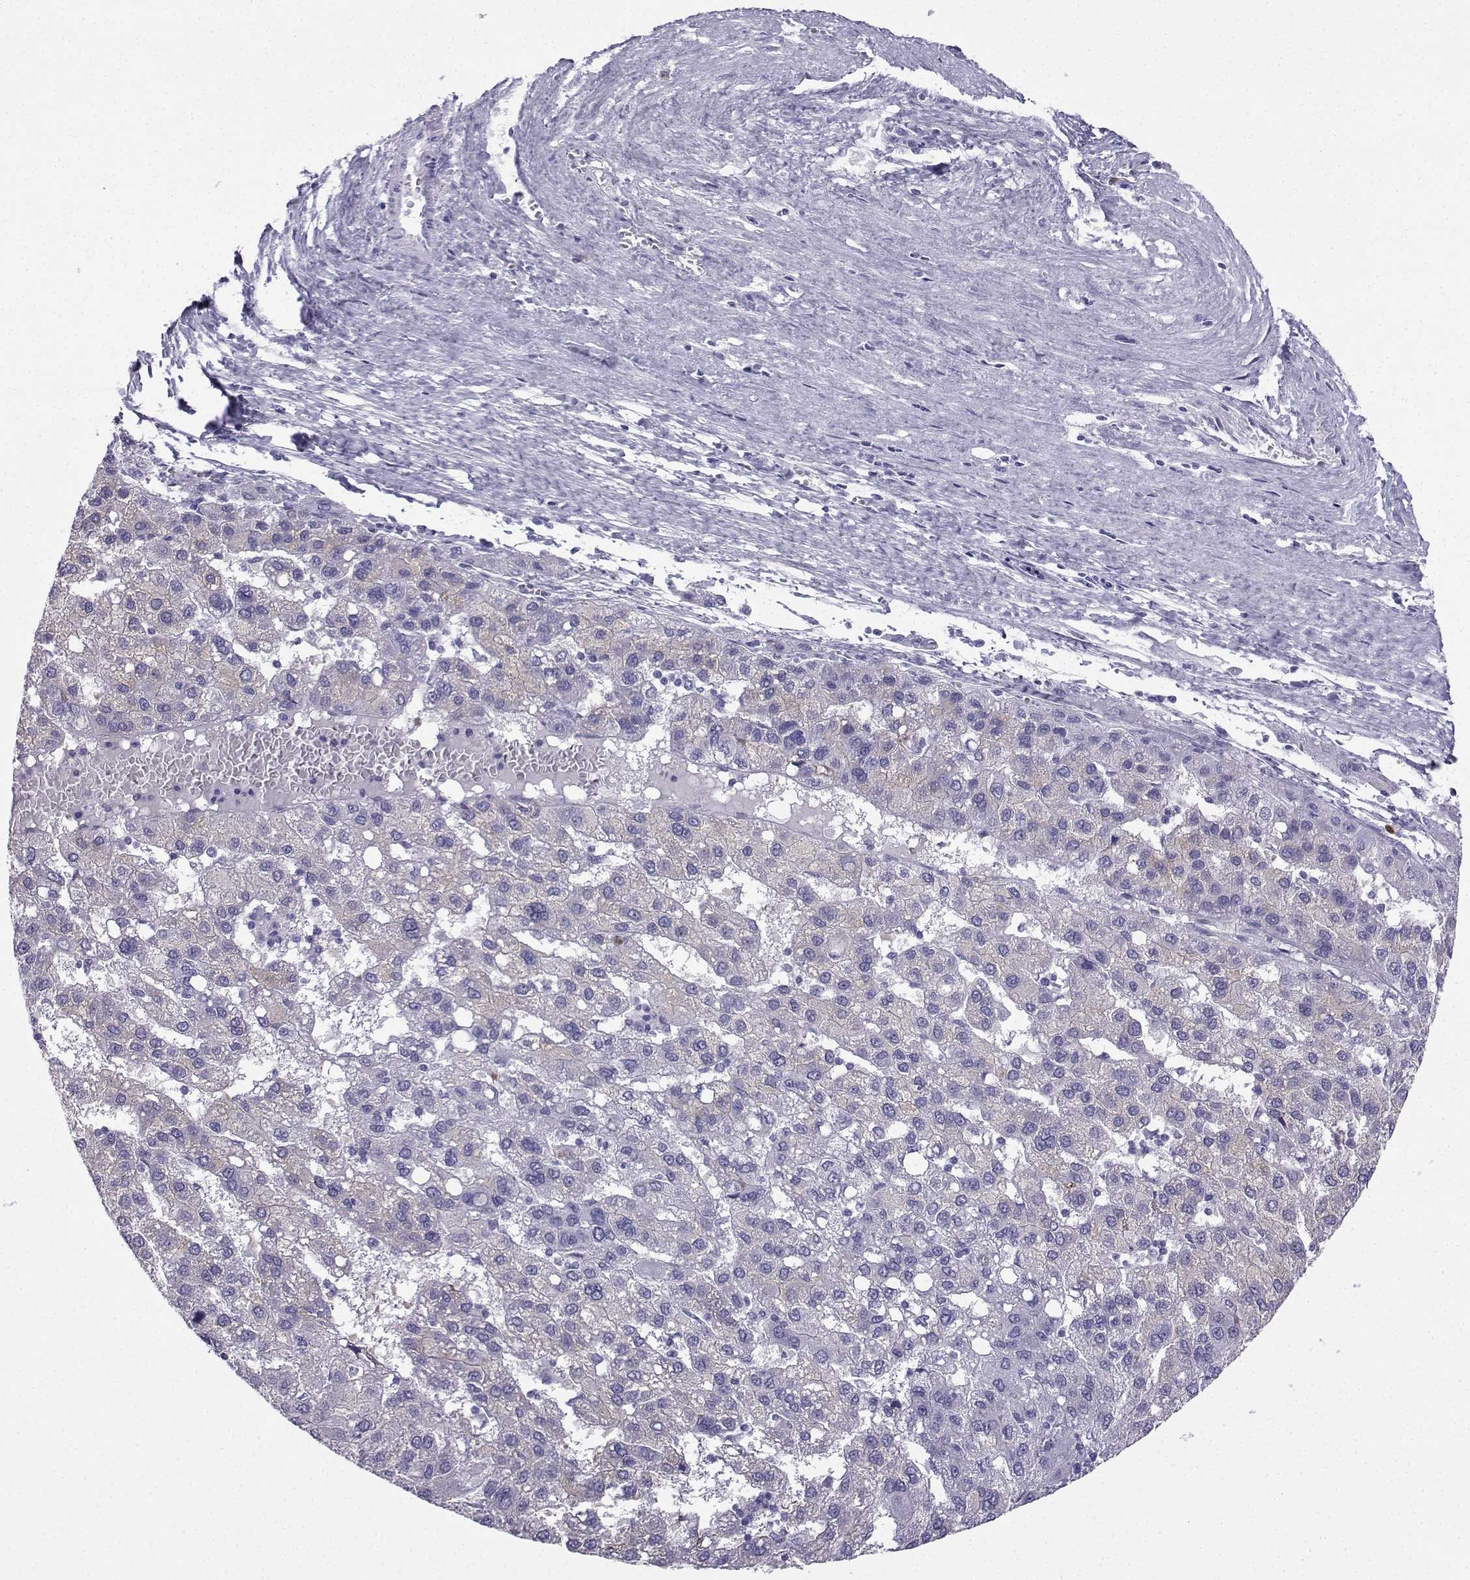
{"staining": {"intensity": "negative", "quantity": "none", "location": "none"}, "tissue": "liver cancer", "cell_type": "Tumor cells", "image_type": "cancer", "snomed": [{"axis": "morphology", "description": "Carcinoma, Hepatocellular, NOS"}, {"axis": "topography", "description": "Liver"}], "caption": "Protein analysis of liver cancer (hepatocellular carcinoma) exhibits no significant staining in tumor cells.", "gene": "SLC18A2", "patient": {"sex": "female", "age": 82}}